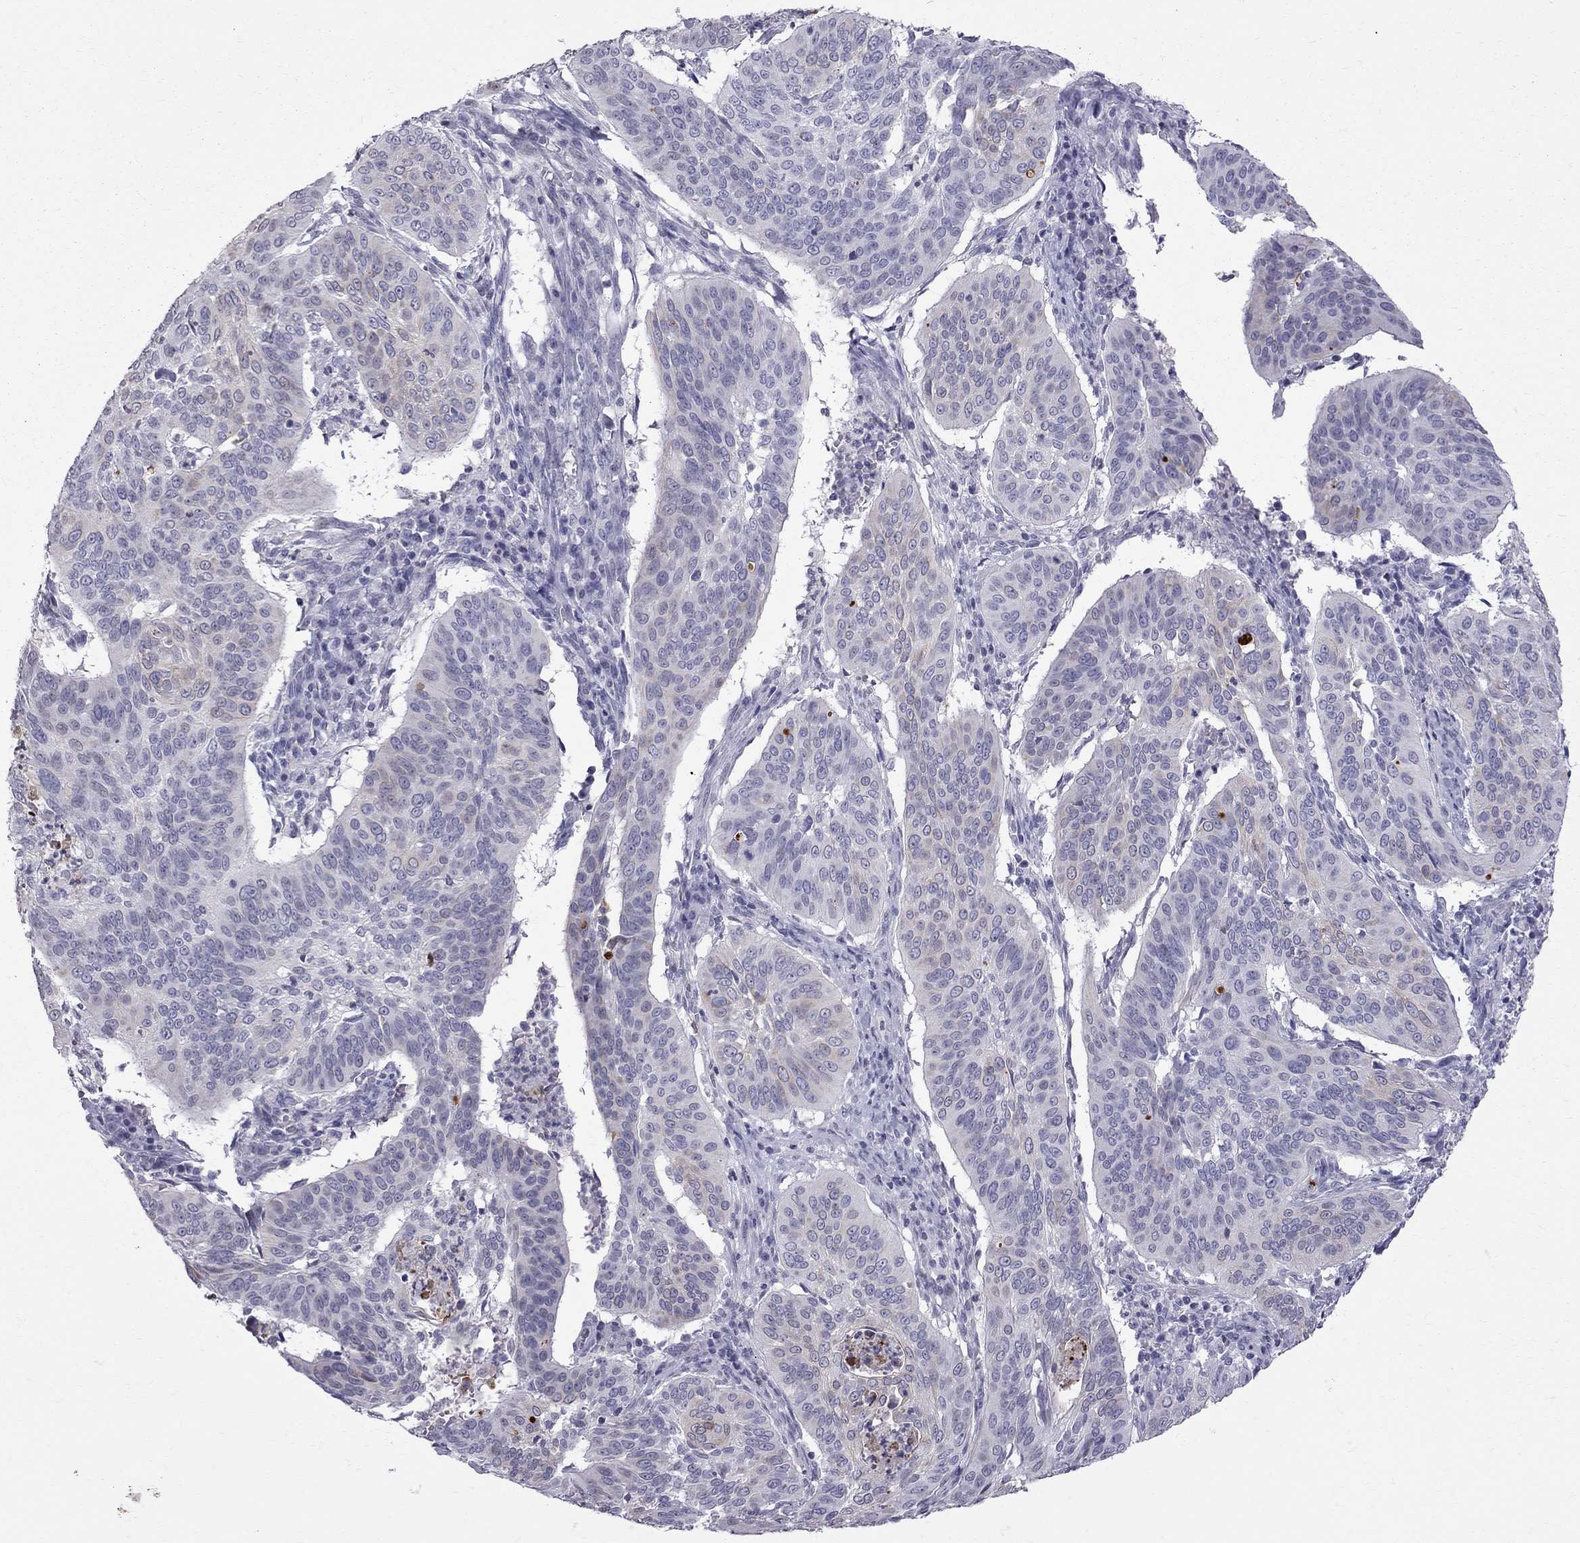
{"staining": {"intensity": "weak", "quantity": "<25%", "location": "cytoplasmic/membranous"}, "tissue": "cervical cancer", "cell_type": "Tumor cells", "image_type": "cancer", "snomed": [{"axis": "morphology", "description": "Normal tissue, NOS"}, {"axis": "morphology", "description": "Squamous cell carcinoma, NOS"}, {"axis": "topography", "description": "Cervix"}], "caption": "Immunohistochemical staining of cervical cancer (squamous cell carcinoma) reveals no significant expression in tumor cells.", "gene": "MUC15", "patient": {"sex": "female", "age": 39}}